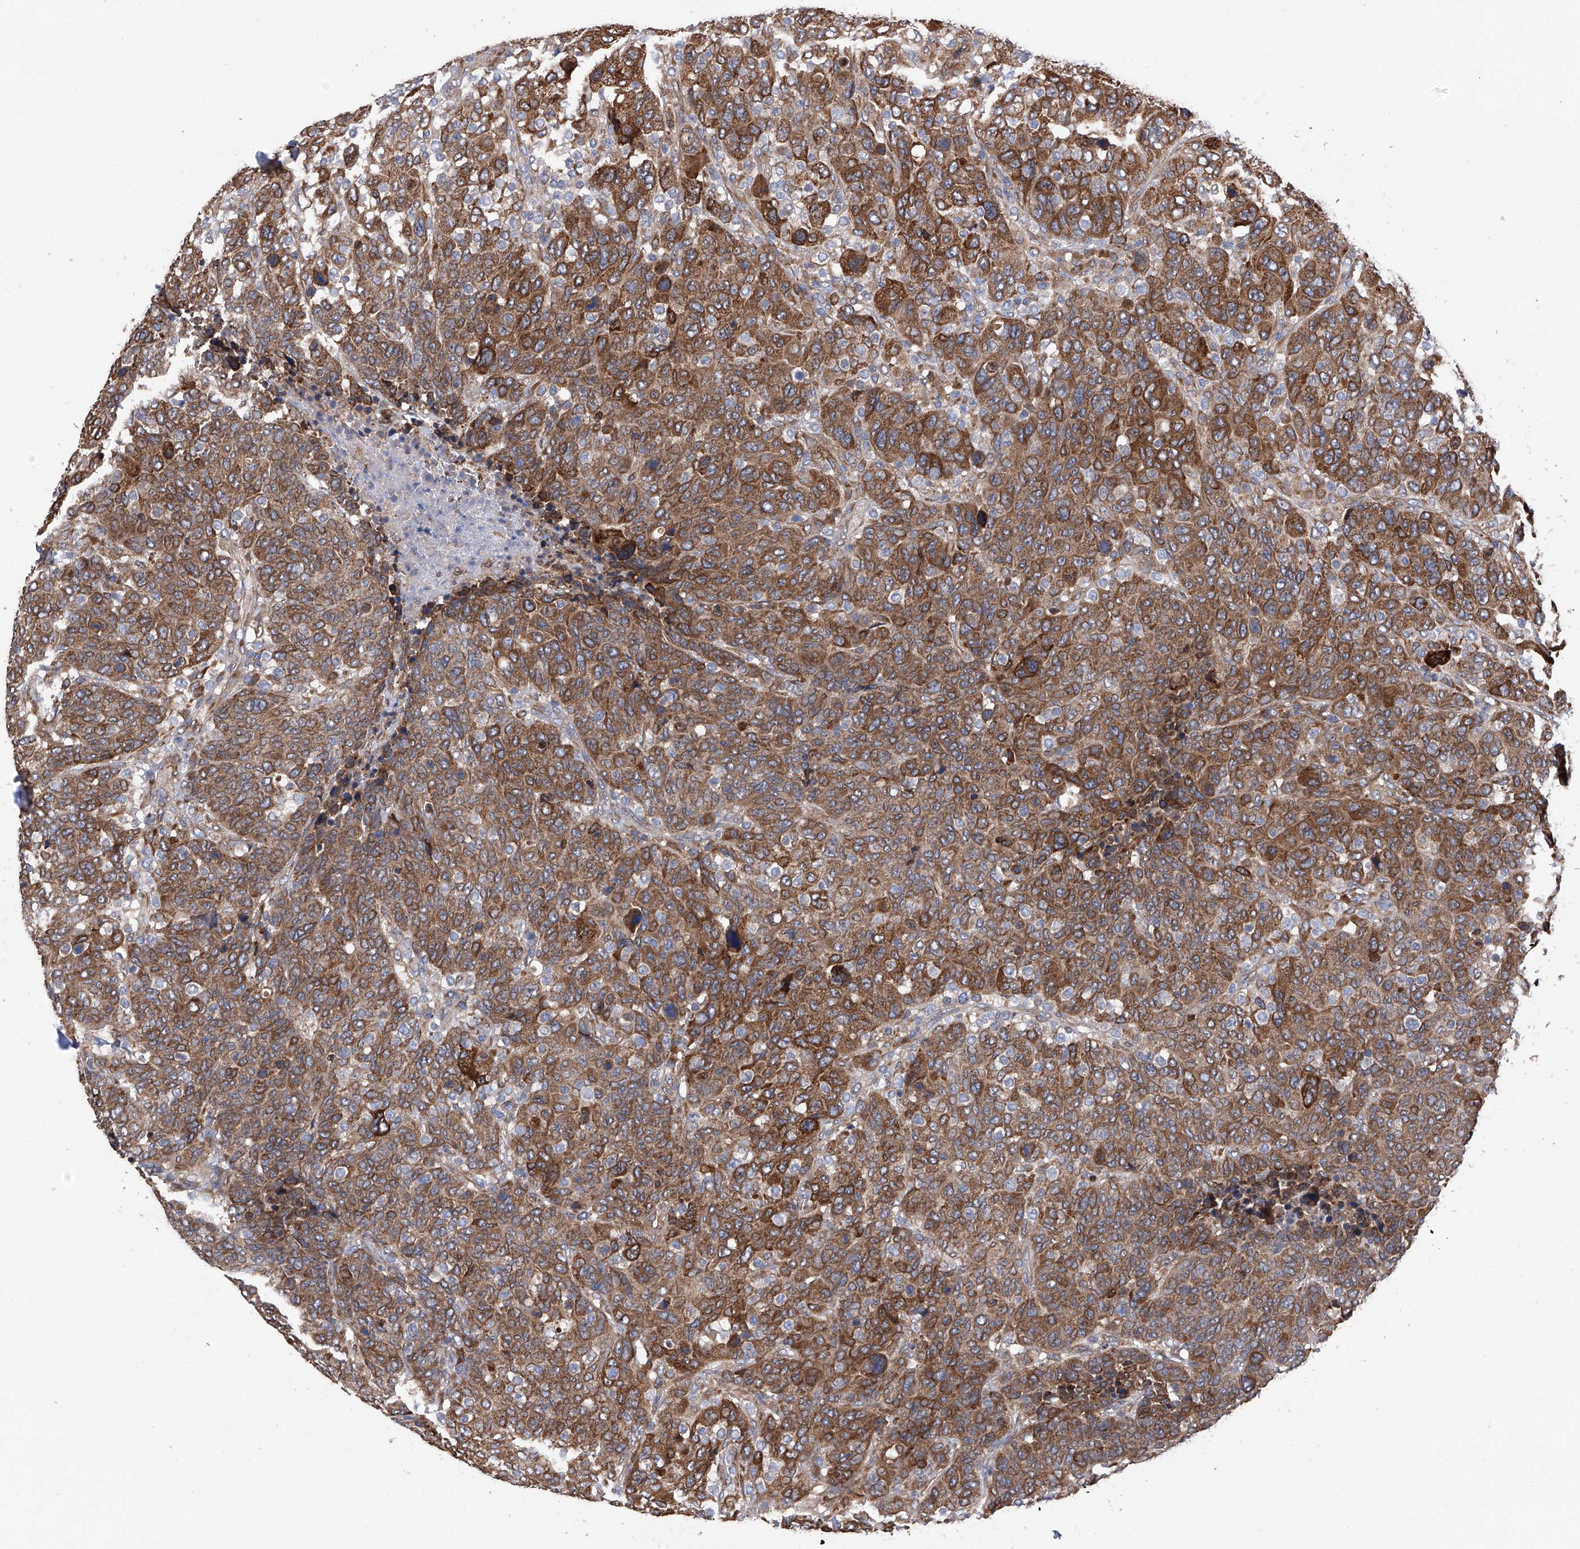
{"staining": {"intensity": "strong", "quantity": ">75%", "location": "cytoplasmic/membranous"}, "tissue": "breast cancer", "cell_type": "Tumor cells", "image_type": "cancer", "snomed": [{"axis": "morphology", "description": "Duct carcinoma"}, {"axis": "topography", "description": "Breast"}], "caption": "Human breast cancer (intraductal carcinoma) stained with a protein marker reveals strong staining in tumor cells.", "gene": "INPP5B", "patient": {"sex": "female", "age": 37}}